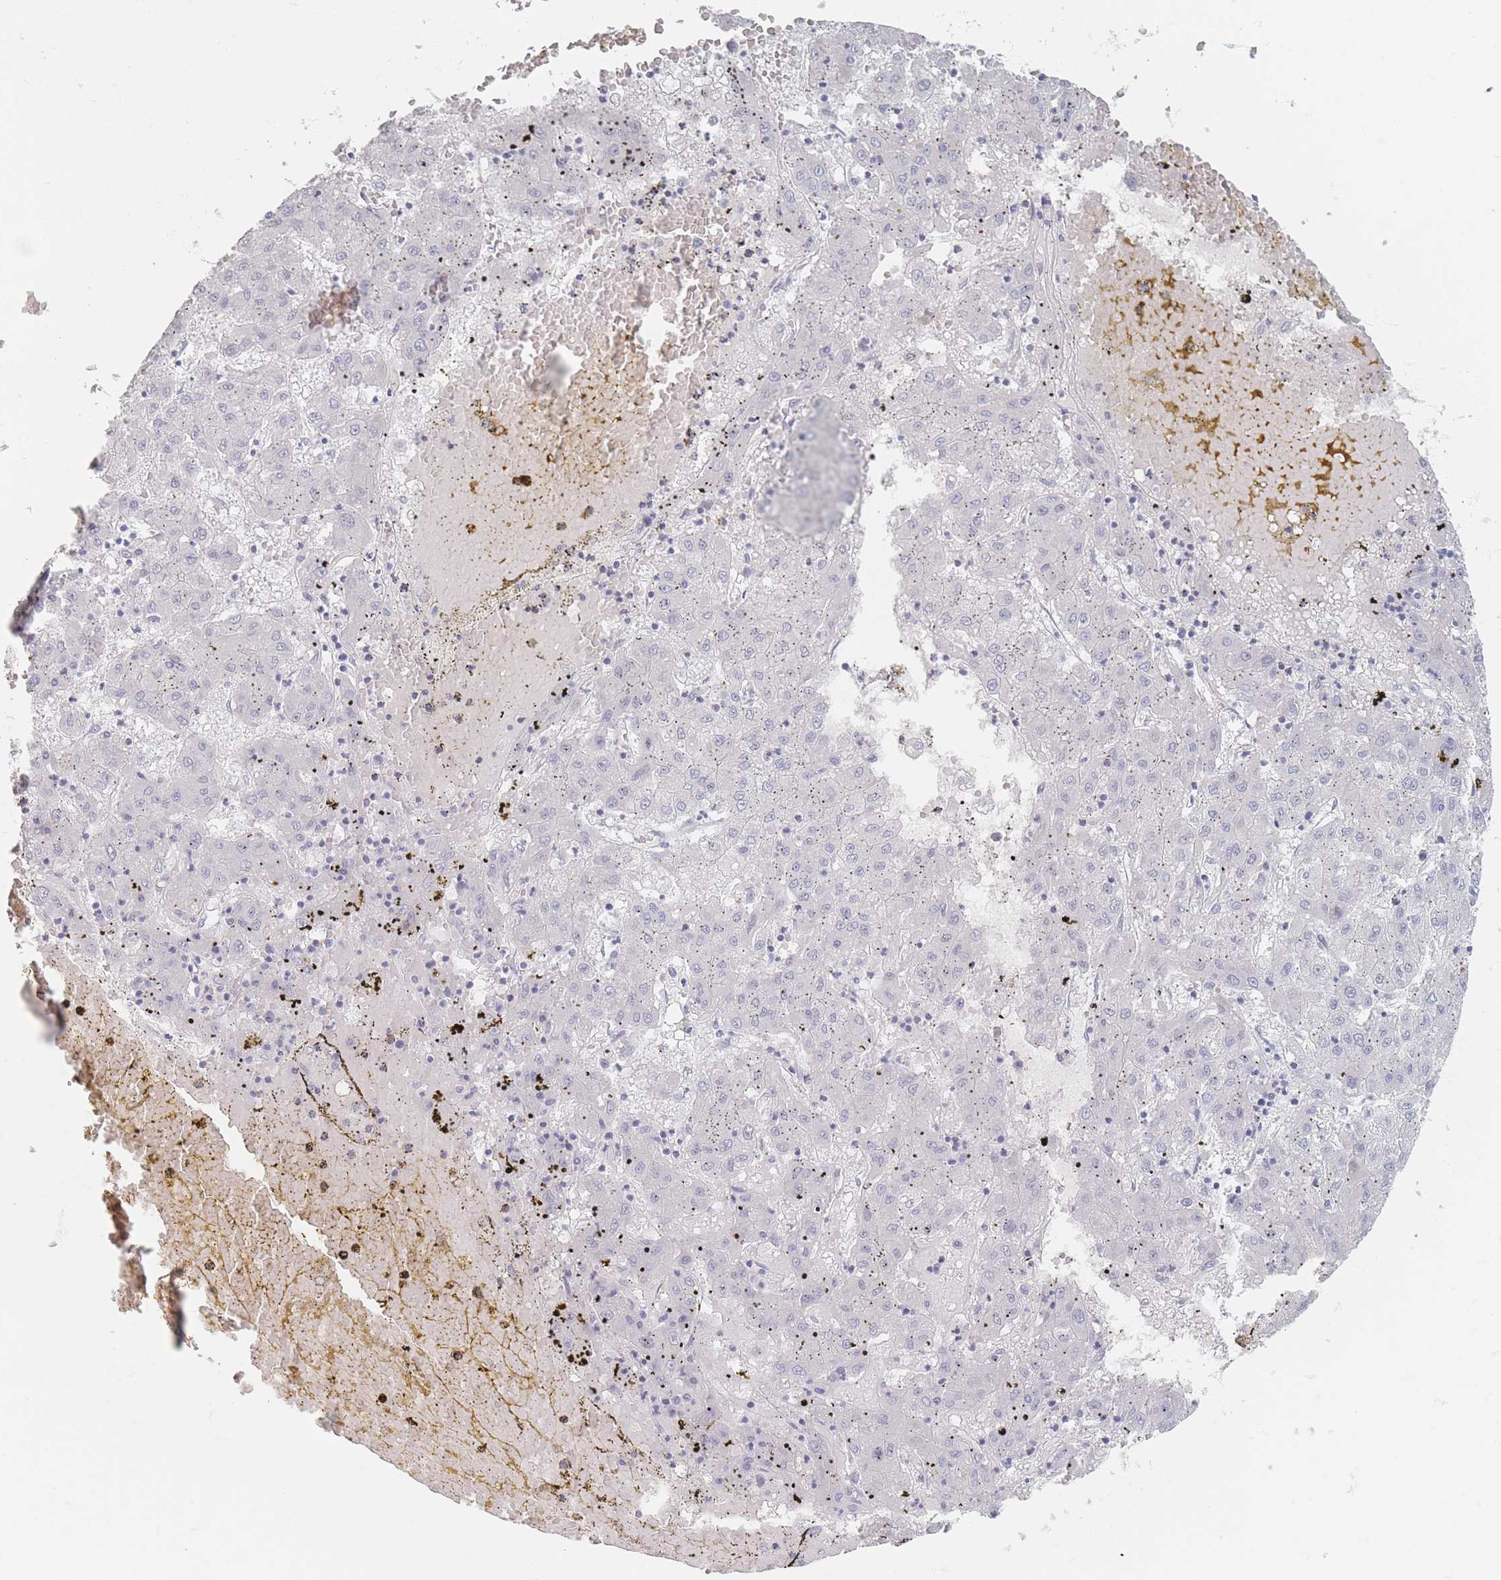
{"staining": {"intensity": "negative", "quantity": "none", "location": "none"}, "tissue": "liver cancer", "cell_type": "Tumor cells", "image_type": "cancer", "snomed": [{"axis": "morphology", "description": "Carcinoma, Hepatocellular, NOS"}, {"axis": "topography", "description": "Liver"}], "caption": "Liver cancer (hepatocellular carcinoma) stained for a protein using immunohistochemistry (IHC) displays no expression tumor cells.", "gene": "CD37", "patient": {"sex": "male", "age": 72}}